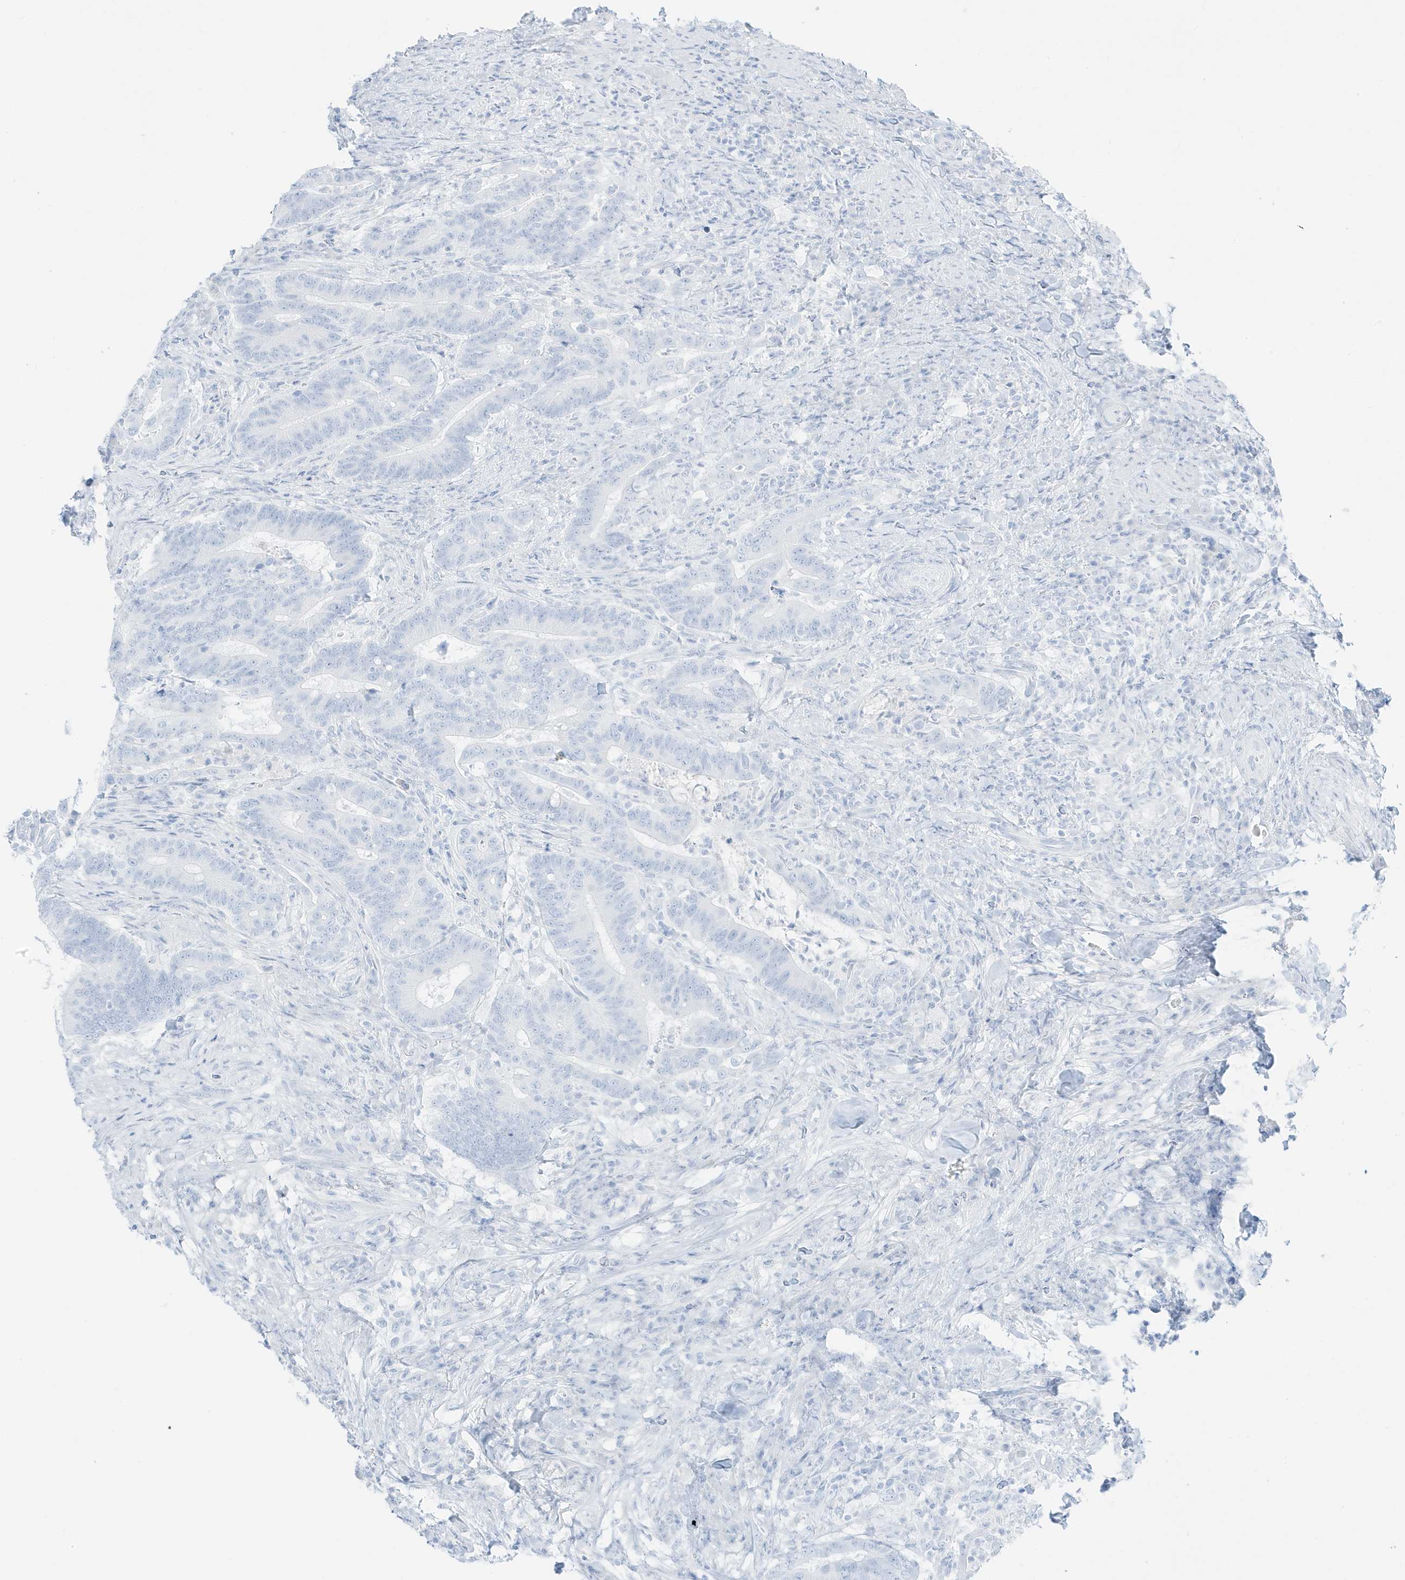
{"staining": {"intensity": "negative", "quantity": "none", "location": "none"}, "tissue": "colorectal cancer", "cell_type": "Tumor cells", "image_type": "cancer", "snomed": [{"axis": "morphology", "description": "Adenocarcinoma, NOS"}, {"axis": "topography", "description": "Colon"}], "caption": "A high-resolution photomicrograph shows immunohistochemistry (IHC) staining of colorectal cancer, which demonstrates no significant positivity in tumor cells.", "gene": "SLC22A13", "patient": {"sex": "female", "age": 66}}